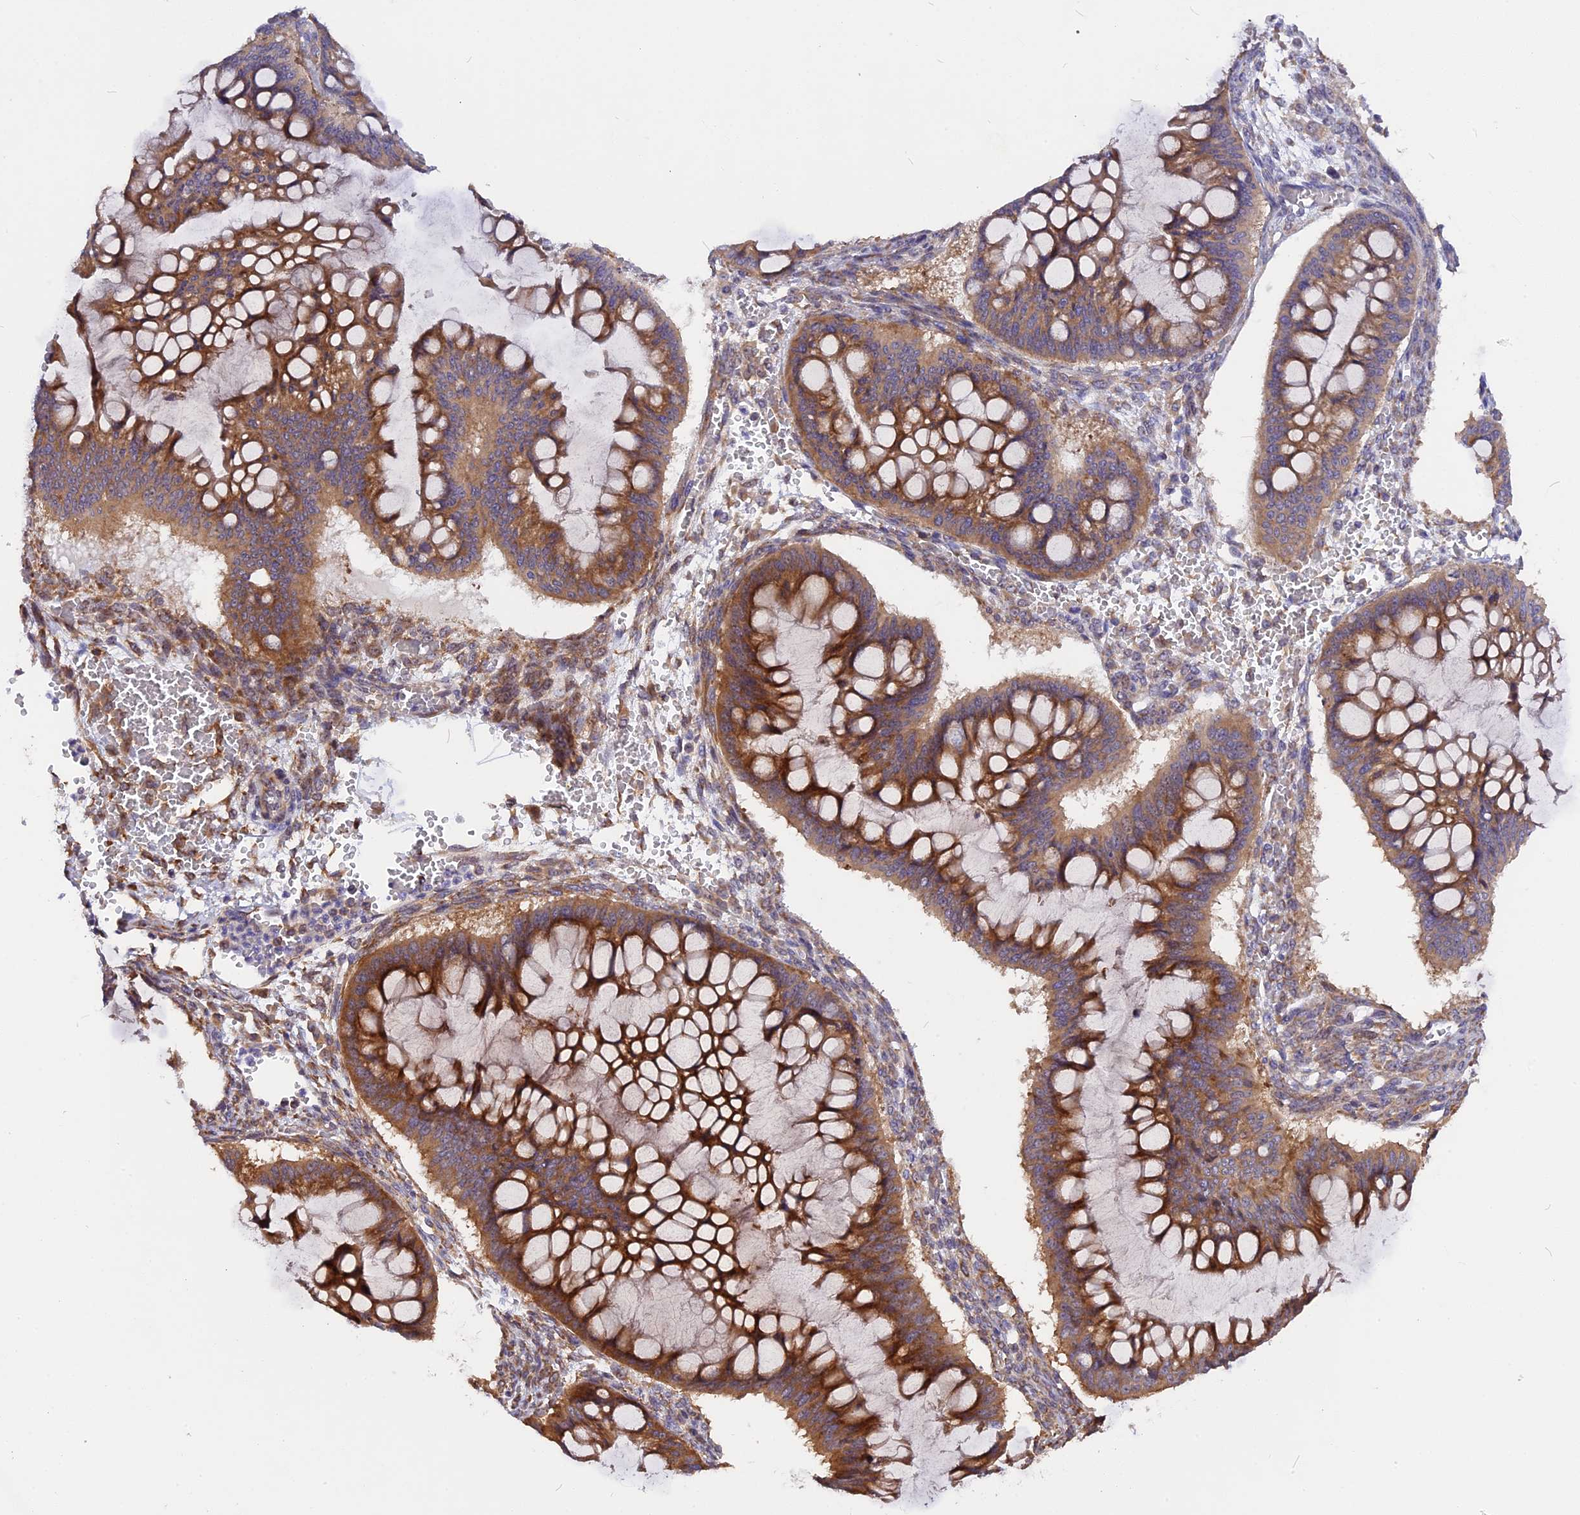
{"staining": {"intensity": "strong", "quantity": ">75%", "location": "cytoplasmic/membranous"}, "tissue": "ovarian cancer", "cell_type": "Tumor cells", "image_type": "cancer", "snomed": [{"axis": "morphology", "description": "Cystadenocarcinoma, mucinous, NOS"}, {"axis": "topography", "description": "Ovary"}], "caption": "Brown immunohistochemical staining in human mucinous cystadenocarcinoma (ovarian) displays strong cytoplasmic/membranous expression in approximately >75% of tumor cells. Immunohistochemistry stains the protein in brown and the nuclei are stained blue.", "gene": "GNPTAB", "patient": {"sex": "female", "age": 73}}